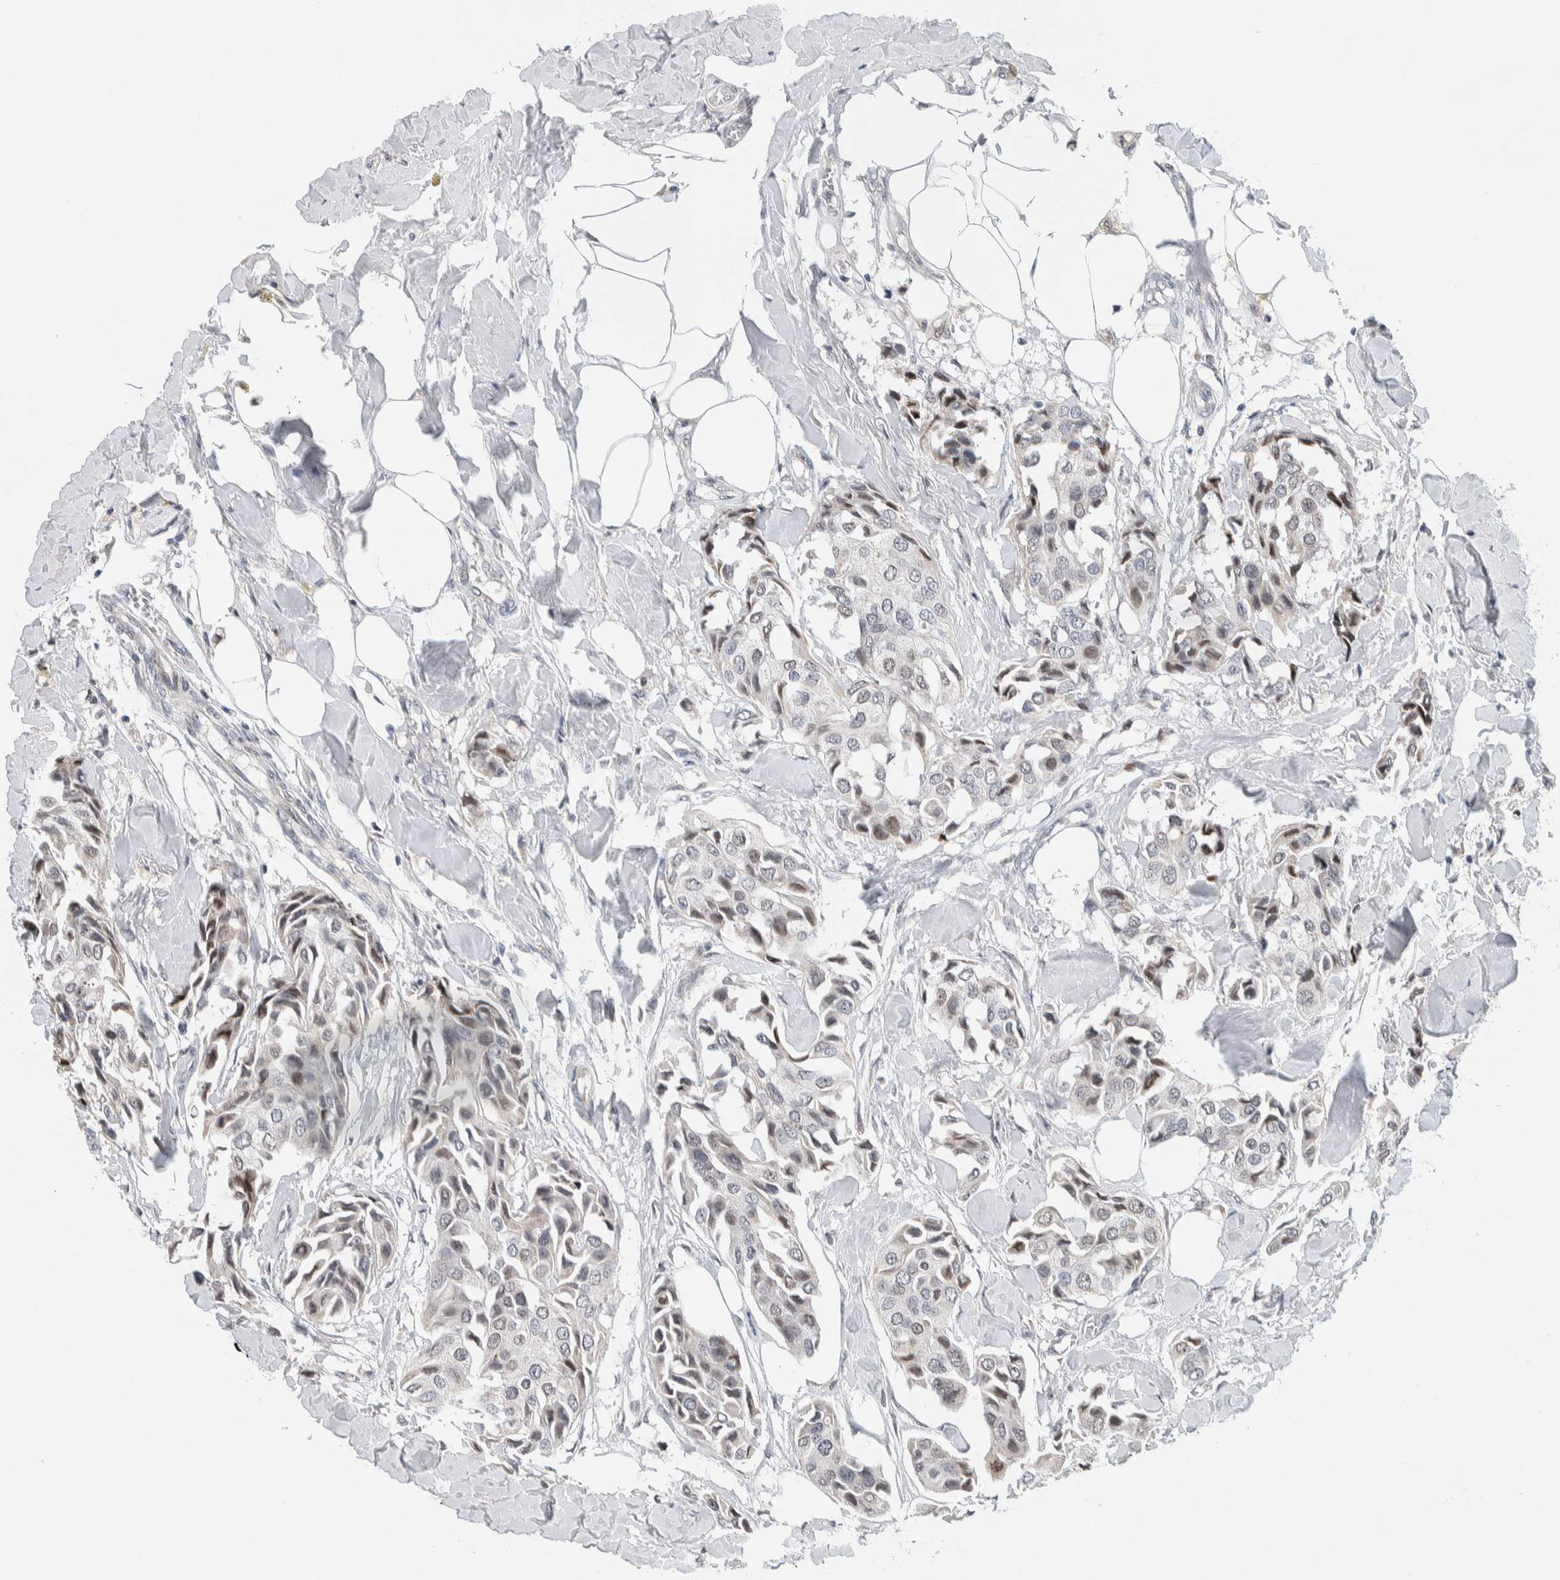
{"staining": {"intensity": "negative", "quantity": "none", "location": "none"}, "tissue": "breast cancer", "cell_type": "Tumor cells", "image_type": "cancer", "snomed": [{"axis": "morphology", "description": "Duct carcinoma"}, {"axis": "topography", "description": "Breast"}], "caption": "There is no significant staining in tumor cells of breast intraductal carcinoma.", "gene": "NEUROD1", "patient": {"sex": "female", "age": 80}}